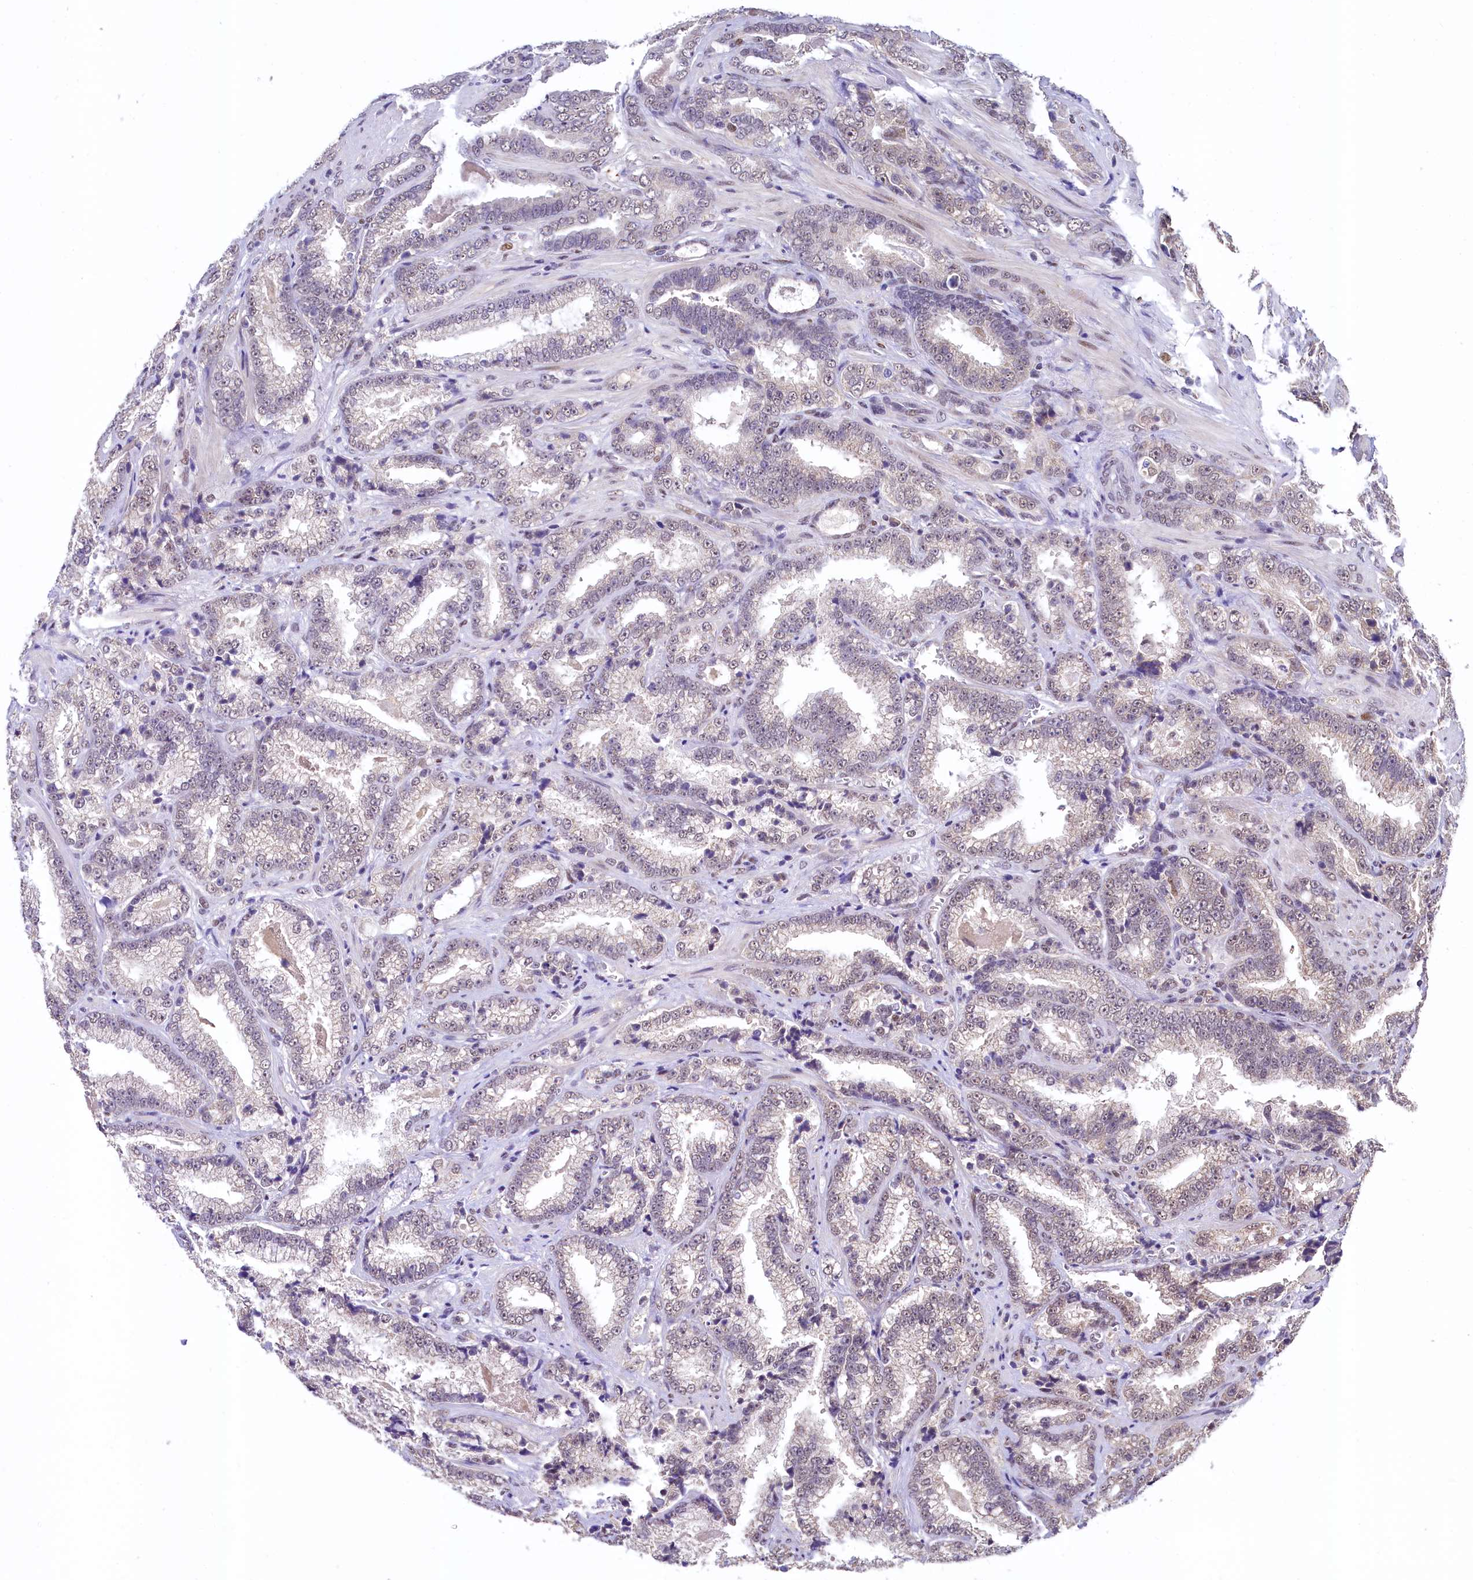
{"staining": {"intensity": "weak", "quantity": "<25%", "location": "nuclear"}, "tissue": "prostate cancer", "cell_type": "Tumor cells", "image_type": "cancer", "snomed": [{"axis": "morphology", "description": "Adenocarcinoma, High grade"}, {"axis": "topography", "description": "Prostate and seminal vesicle, NOS"}], "caption": "The immunohistochemistry photomicrograph has no significant positivity in tumor cells of prostate adenocarcinoma (high-grade) tissue.", "gene": "HECTD4", "patient": {"sex": "male", "age": 67}}